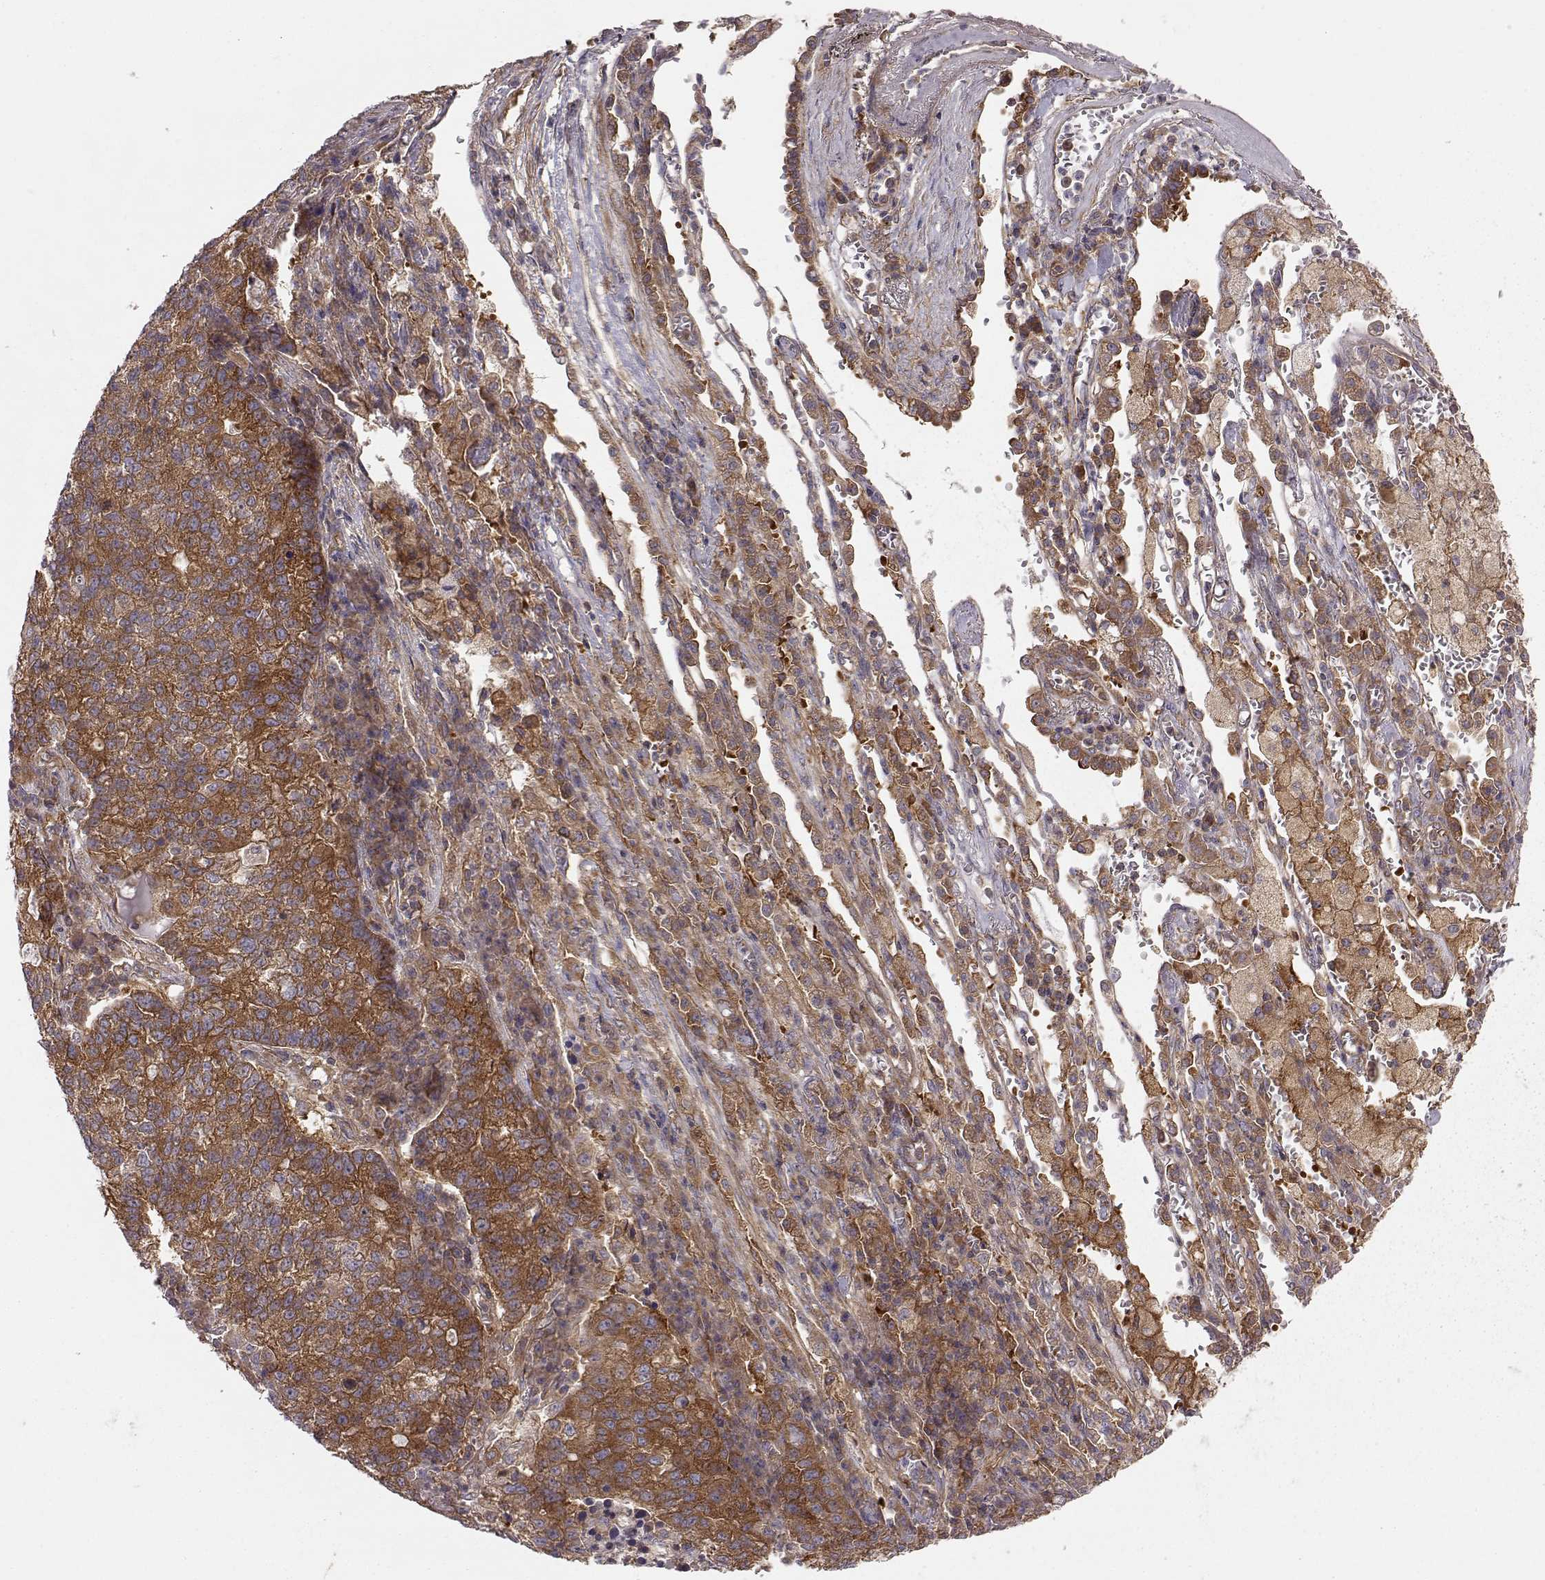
{"staining": {"intensity": "moderate", "quantity": ">75%", "location": "cytoplasmic/membranous"}, "tissue": "lung cancer", "cell_type": "Tumor cells", "image_type": "cancer", "snomed": [{"axis": "morphology", "description": "Adenocarcinoma, NOS"}, {"axis": "topography", "description": "Lung"}], "caption": "Moderate cytoplasmic/membranous staining is identified in about >75% of tumor cells in lung adenocarcinoma.", "gene": "RABGAP1", "patient": {"sex": "male", "age": 57}}